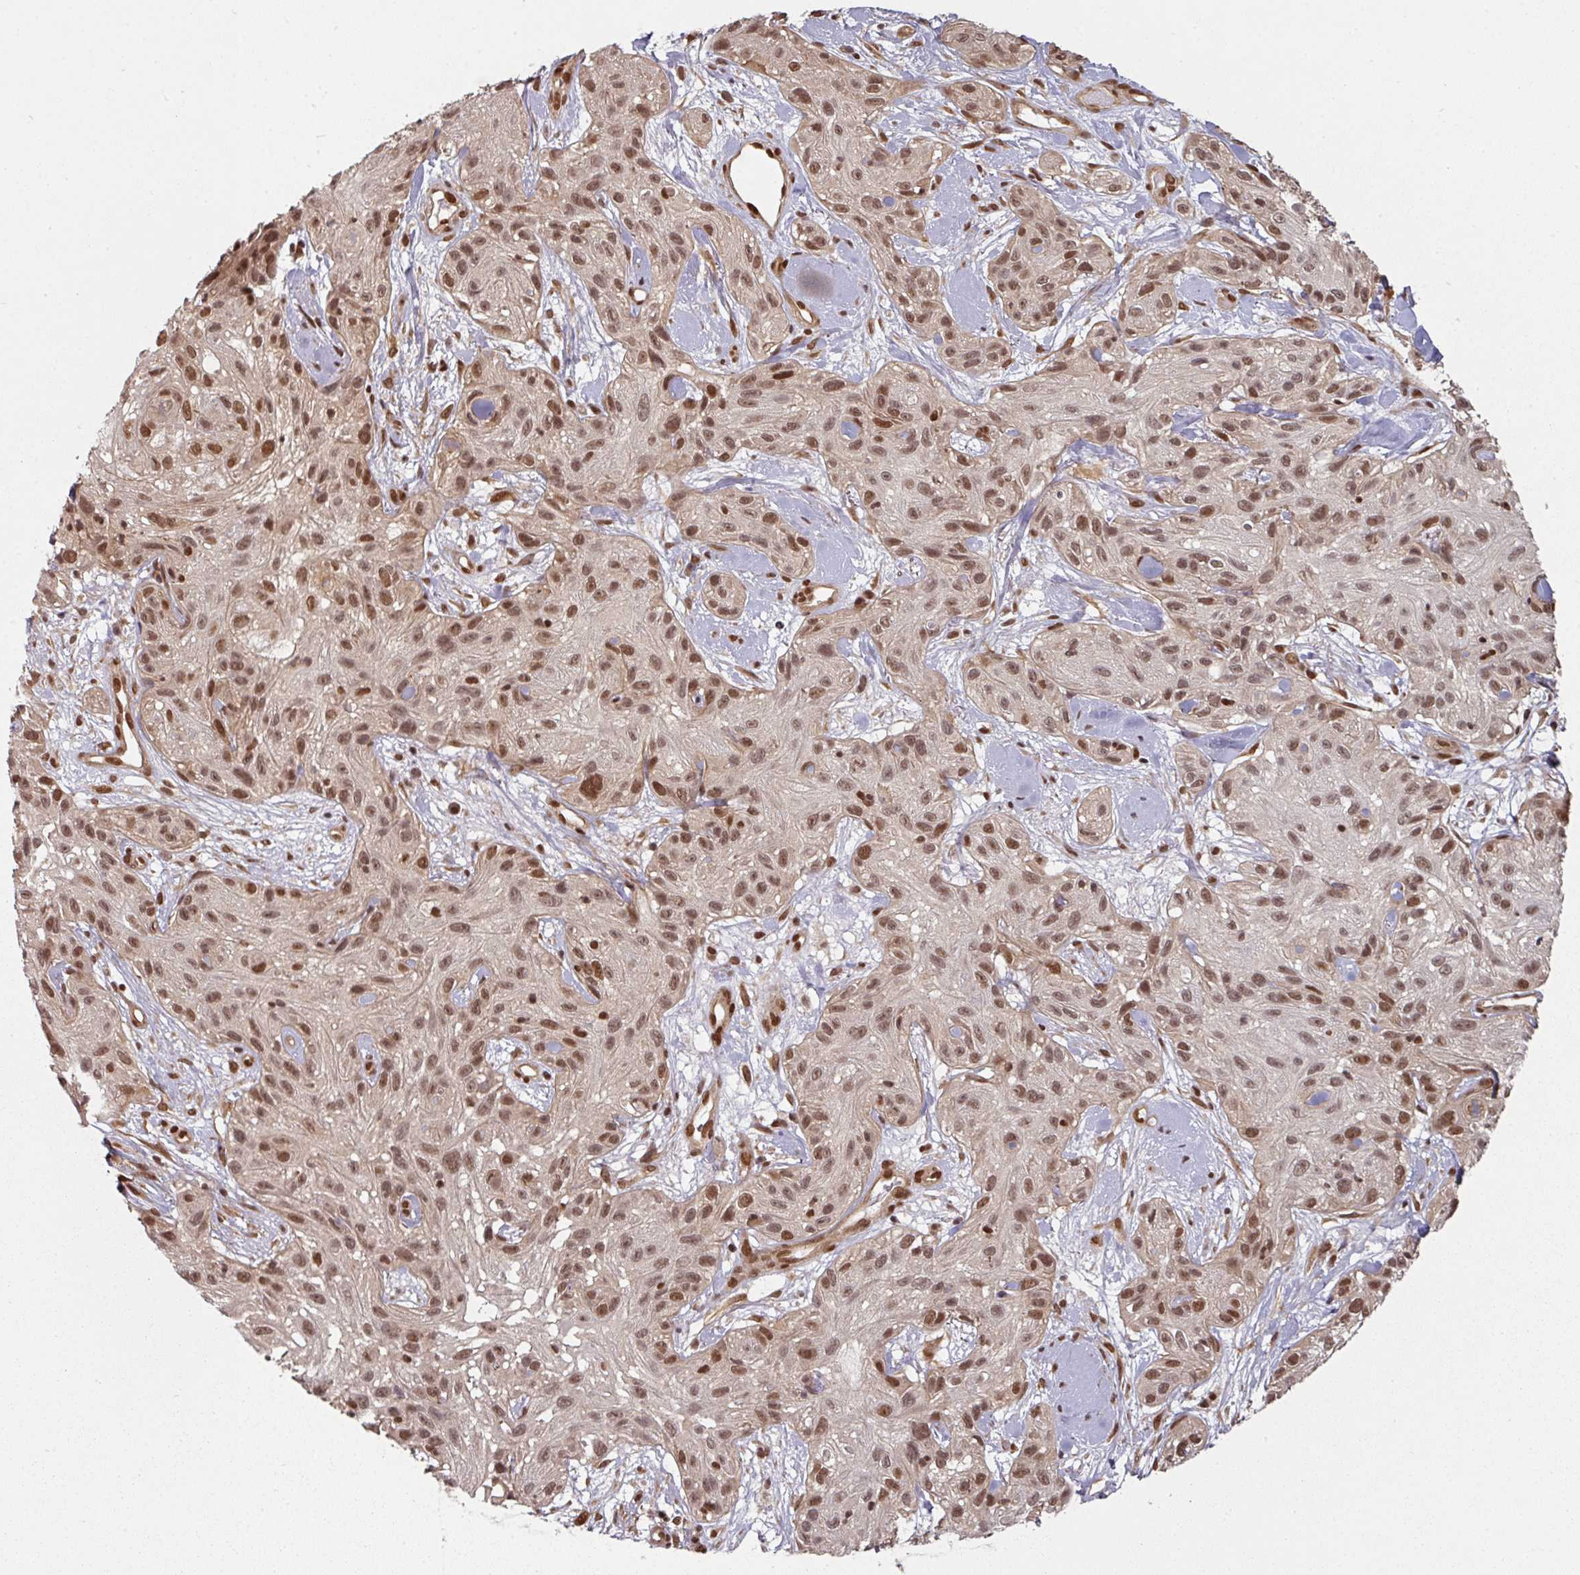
{"staining": {"intensity": "moderate", "quantity": ">75%", "location": "nuclear"}, "tissue": "skin cancer", "cell_type": "Tumor cells", "image_type": "cancer", "snomed": [{"axis": "morphology", "description": "Squamous cell carcinoma, NOS"}, {"axis": "topography", "description": "Skin"}], "caption": "Protein staining by immunohistochemistry (IHC) shows moderate nuclear expression in approximately >75% of tumor cells in skin cancer (squamous cell carcinoma).", "gene": "SIK3", "patient": {"sex": "male", "age": 82}}